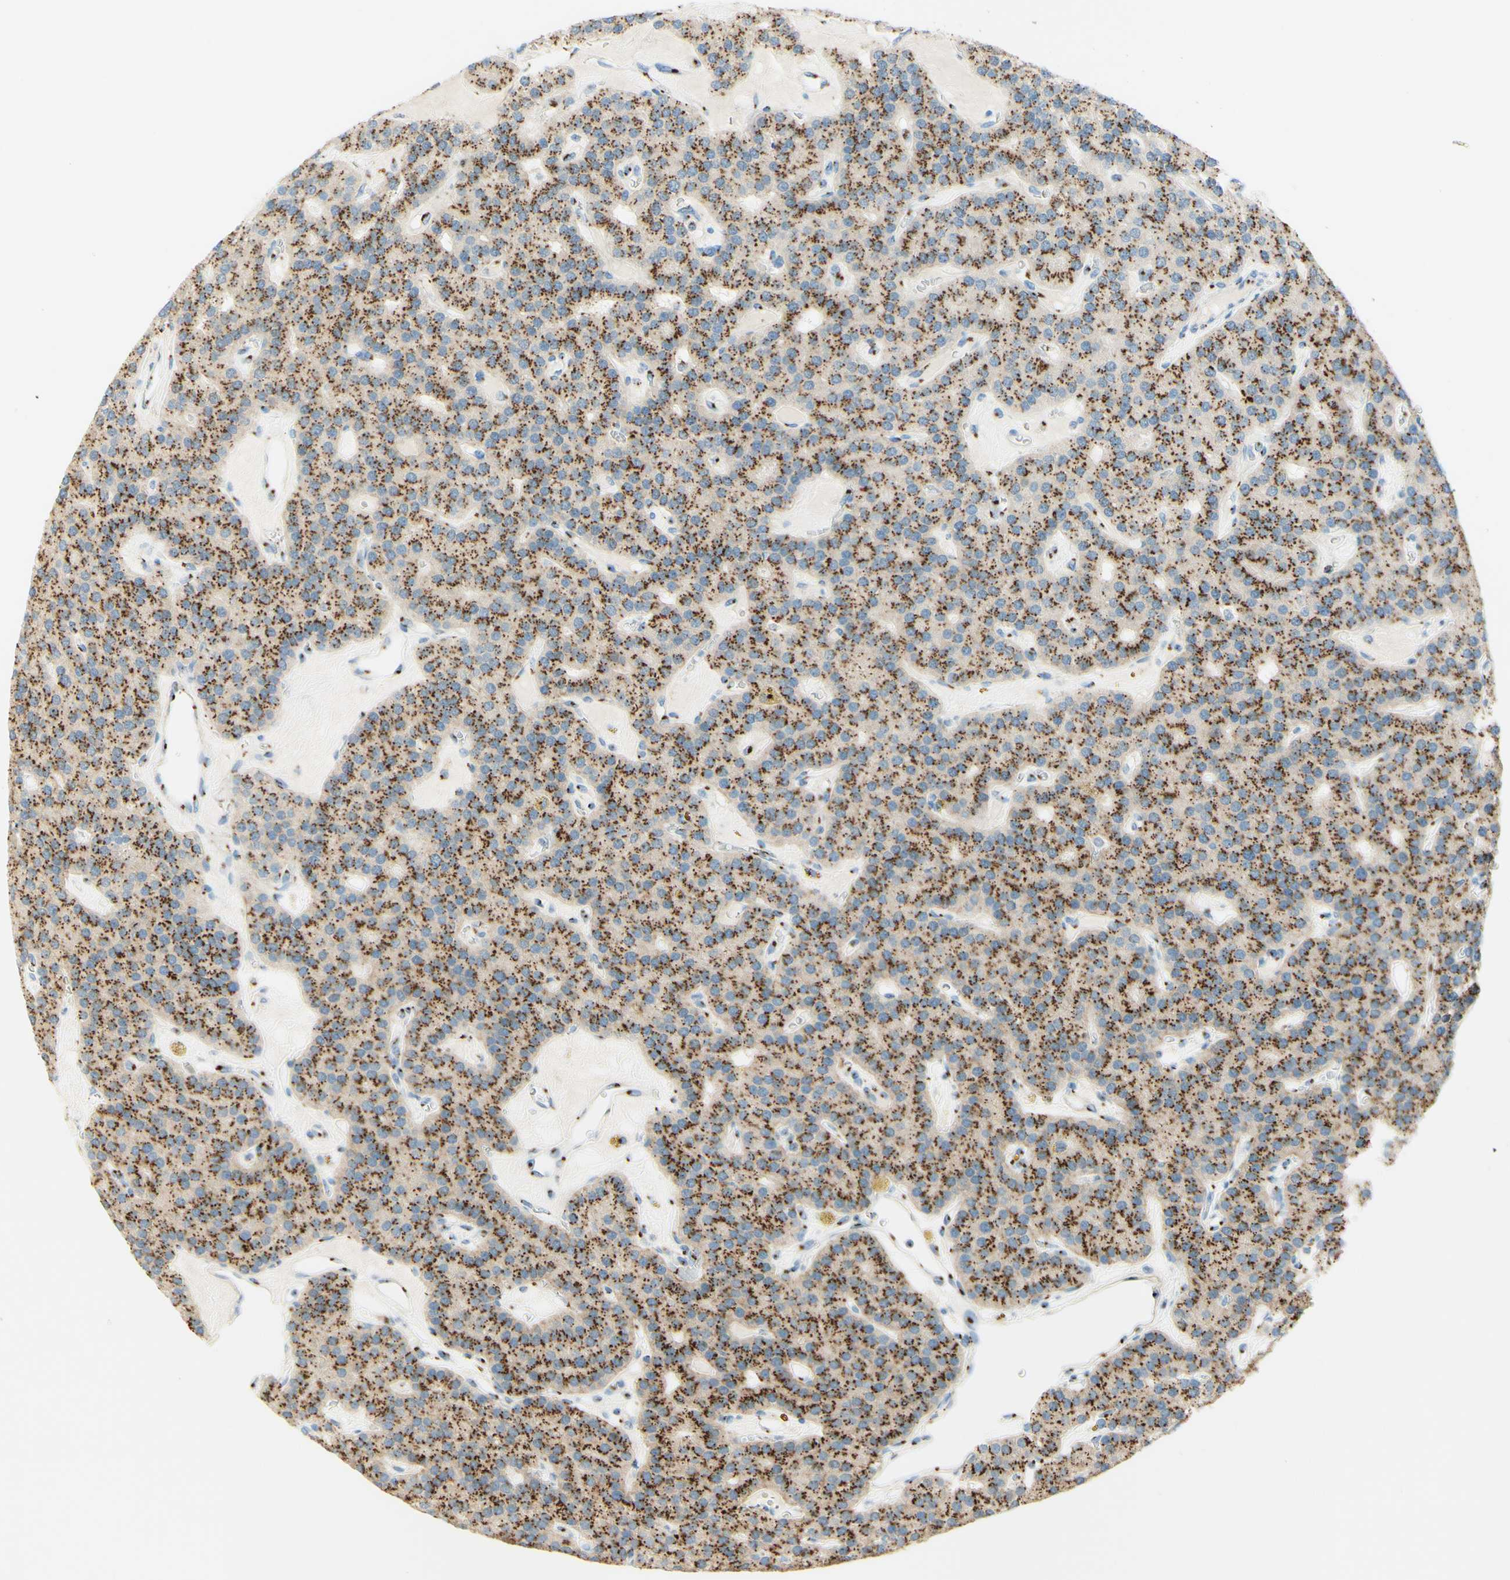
{"staining": {"intensity": "strong", "quantity": ">75%", "location": "cytoplasmic/membranous"}, "tissue": "parathyroid gland", "cell_type": "Glandular cells", "image_type": "normal", "snomed": [{"axis": "morphology", "description": "Normal tissue, NOS"}, {"axis": "morphology", "description": "Adenoma, NOS"}, {"axis": "topography", "description": "Parathyroid gland"}], "caption": "Normal parathyroid gland shows strong cytoplasmic/membranous expression in about >75% of glandular cells.", "gene": "GOLGB1", "patient": {"sex": "female", "age": 86}}